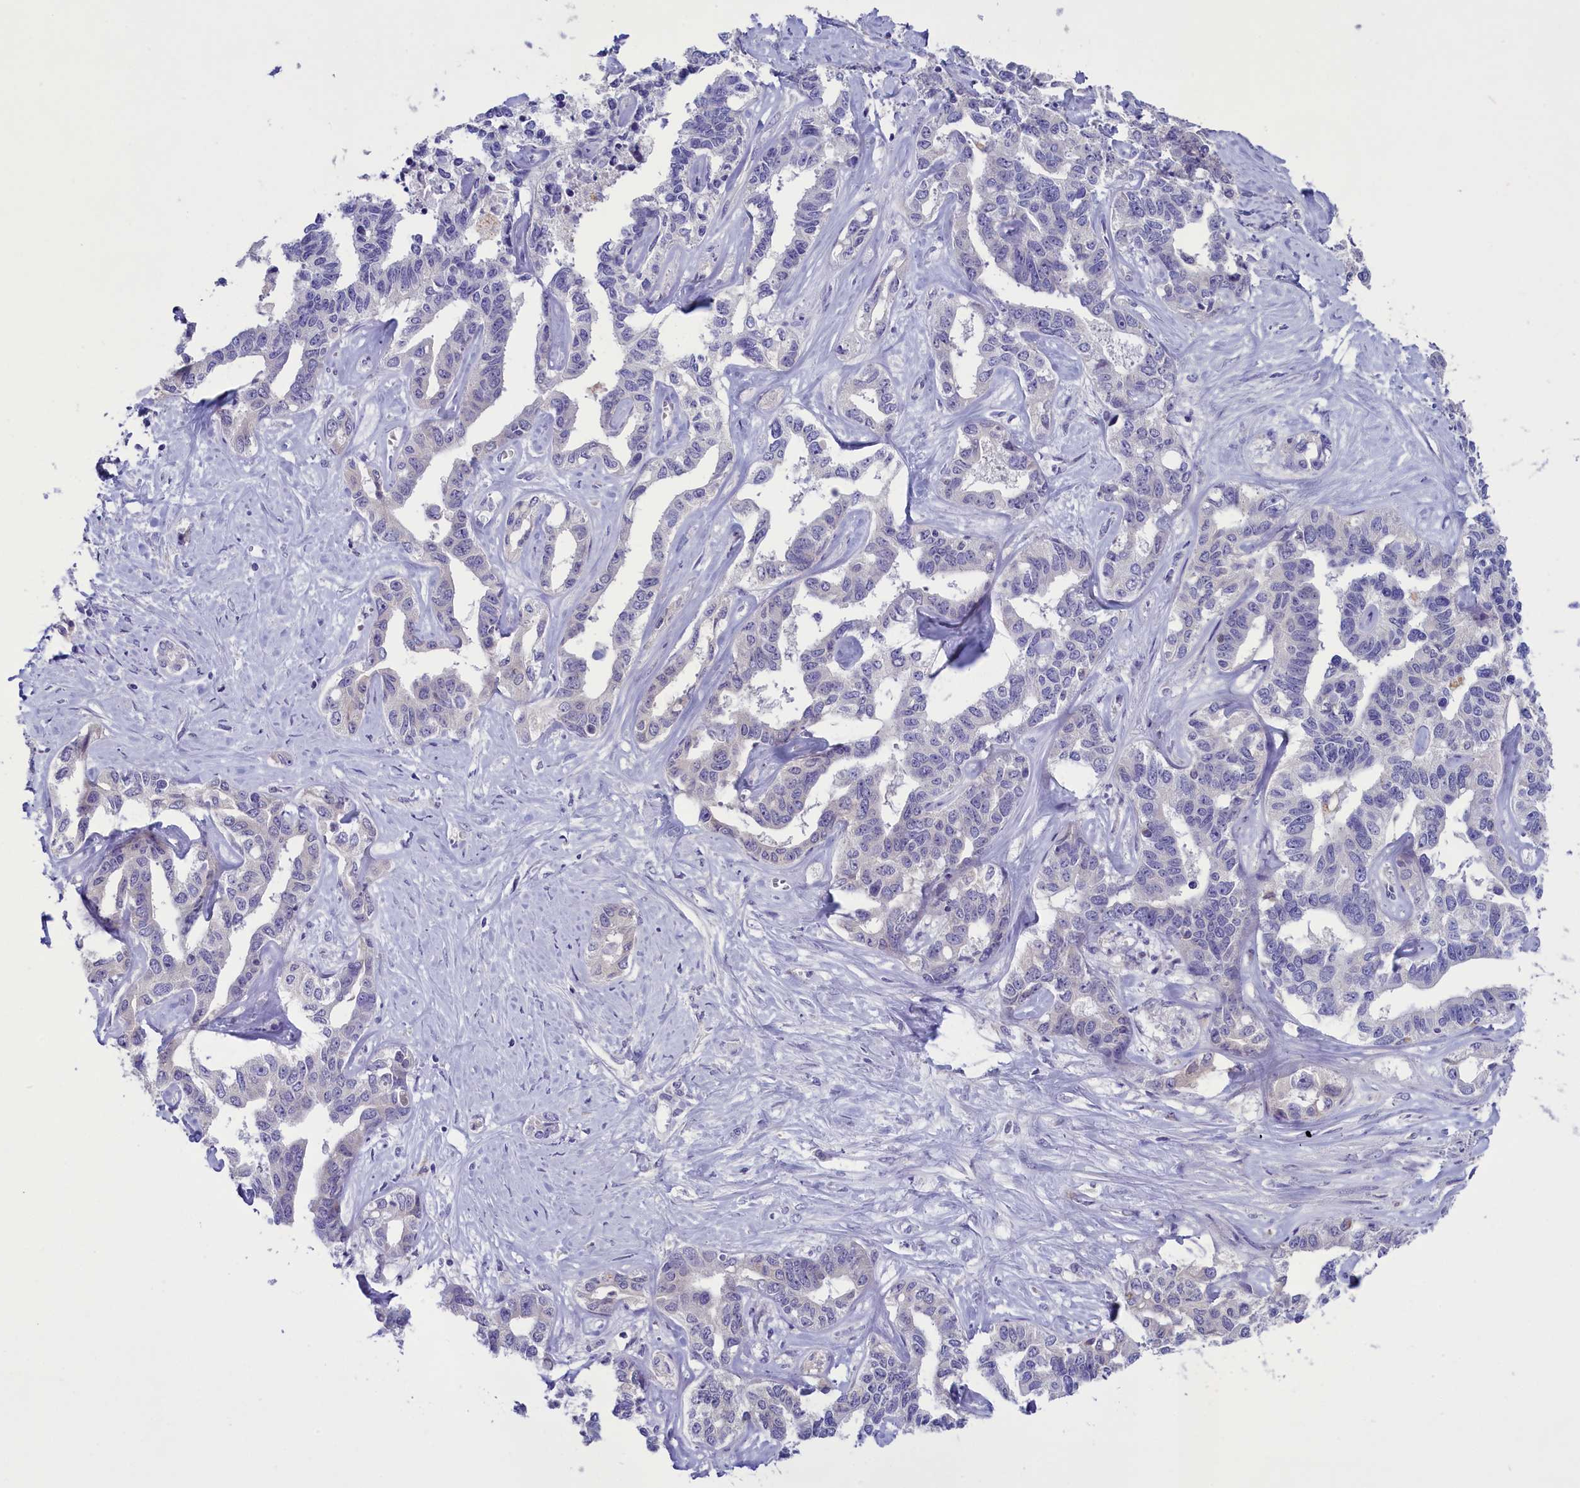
{"staining": {"intensity": "negative", "quantity": "none", "location": "none"}, "tissue": "liver cancer", "cell_type": "Tumor cells", "image_type": "cancer", "snomed": [{"axis": "morphology", "description": "Cholangiocarcinoma"}, {"axis": "topography", "description": "Liver"}], "caption": "There is no significant expression in tumor cells of liver cancer (cholangiocarcinoma).", "gene": "ENPP6", "patient": {"sex": "male", "age": 59}}